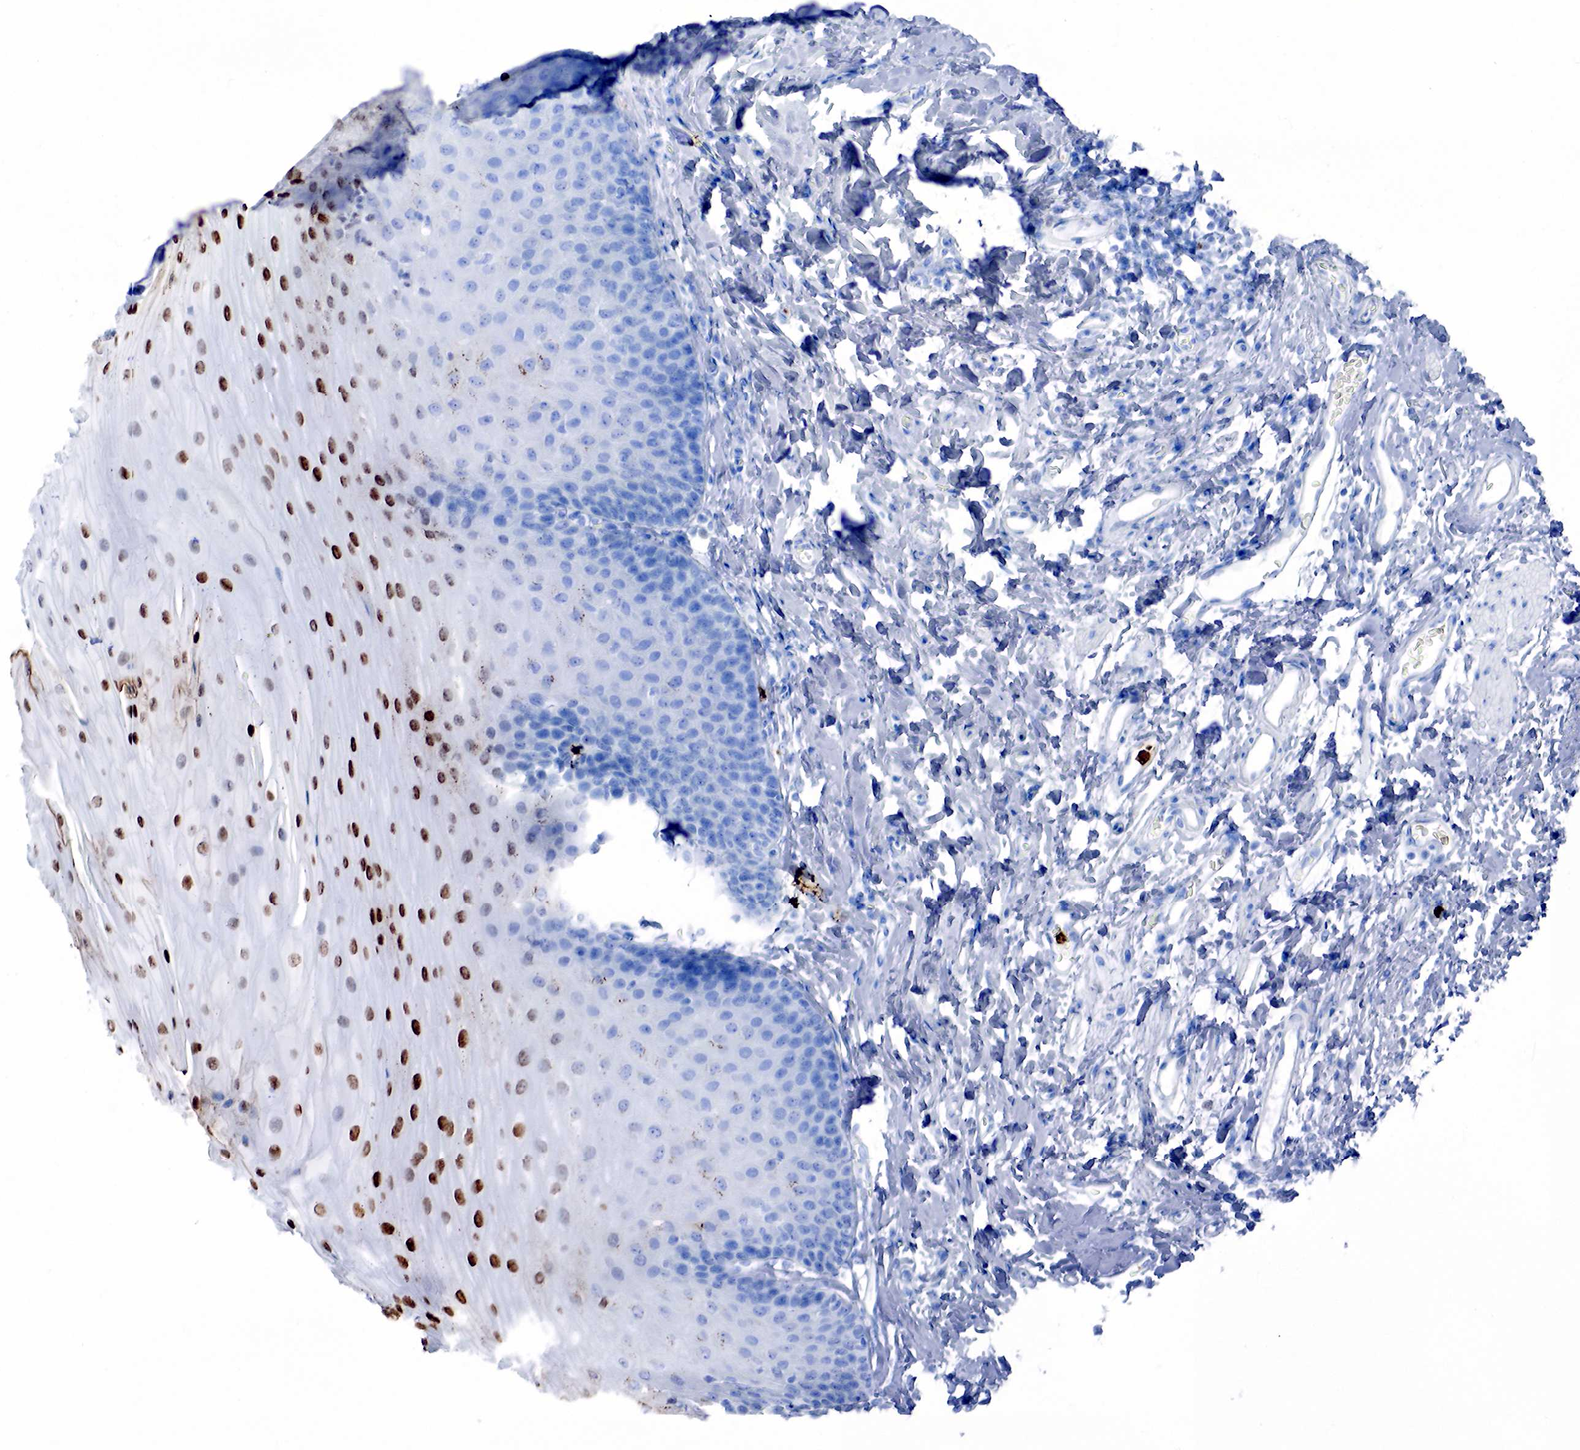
{"staining": {"intensity": "moderate", "quantity": "25%-75%", "location": "cytoplasmic/membranous,nuclear"}, "tissue": "esophagus", "cell_type": "Squamous epithelial cells", "image_type": "normal", "snomed": [{"axis": "morphology", "description": "Normal tissue, NOS"}, {"axis": "topography", "description": "Esophagus"}], "caption": "Immunohistochemistry photomicrograph of unremarkable esophagus stained for a protein (brown), which shows medium levels of moderate cytoplasmic/membranous,nuclear positivity in approximately 25%-75% of squamous epithelial cells.", "gene": "FUT4", "patient": {"sex": "male", "age": 70}}